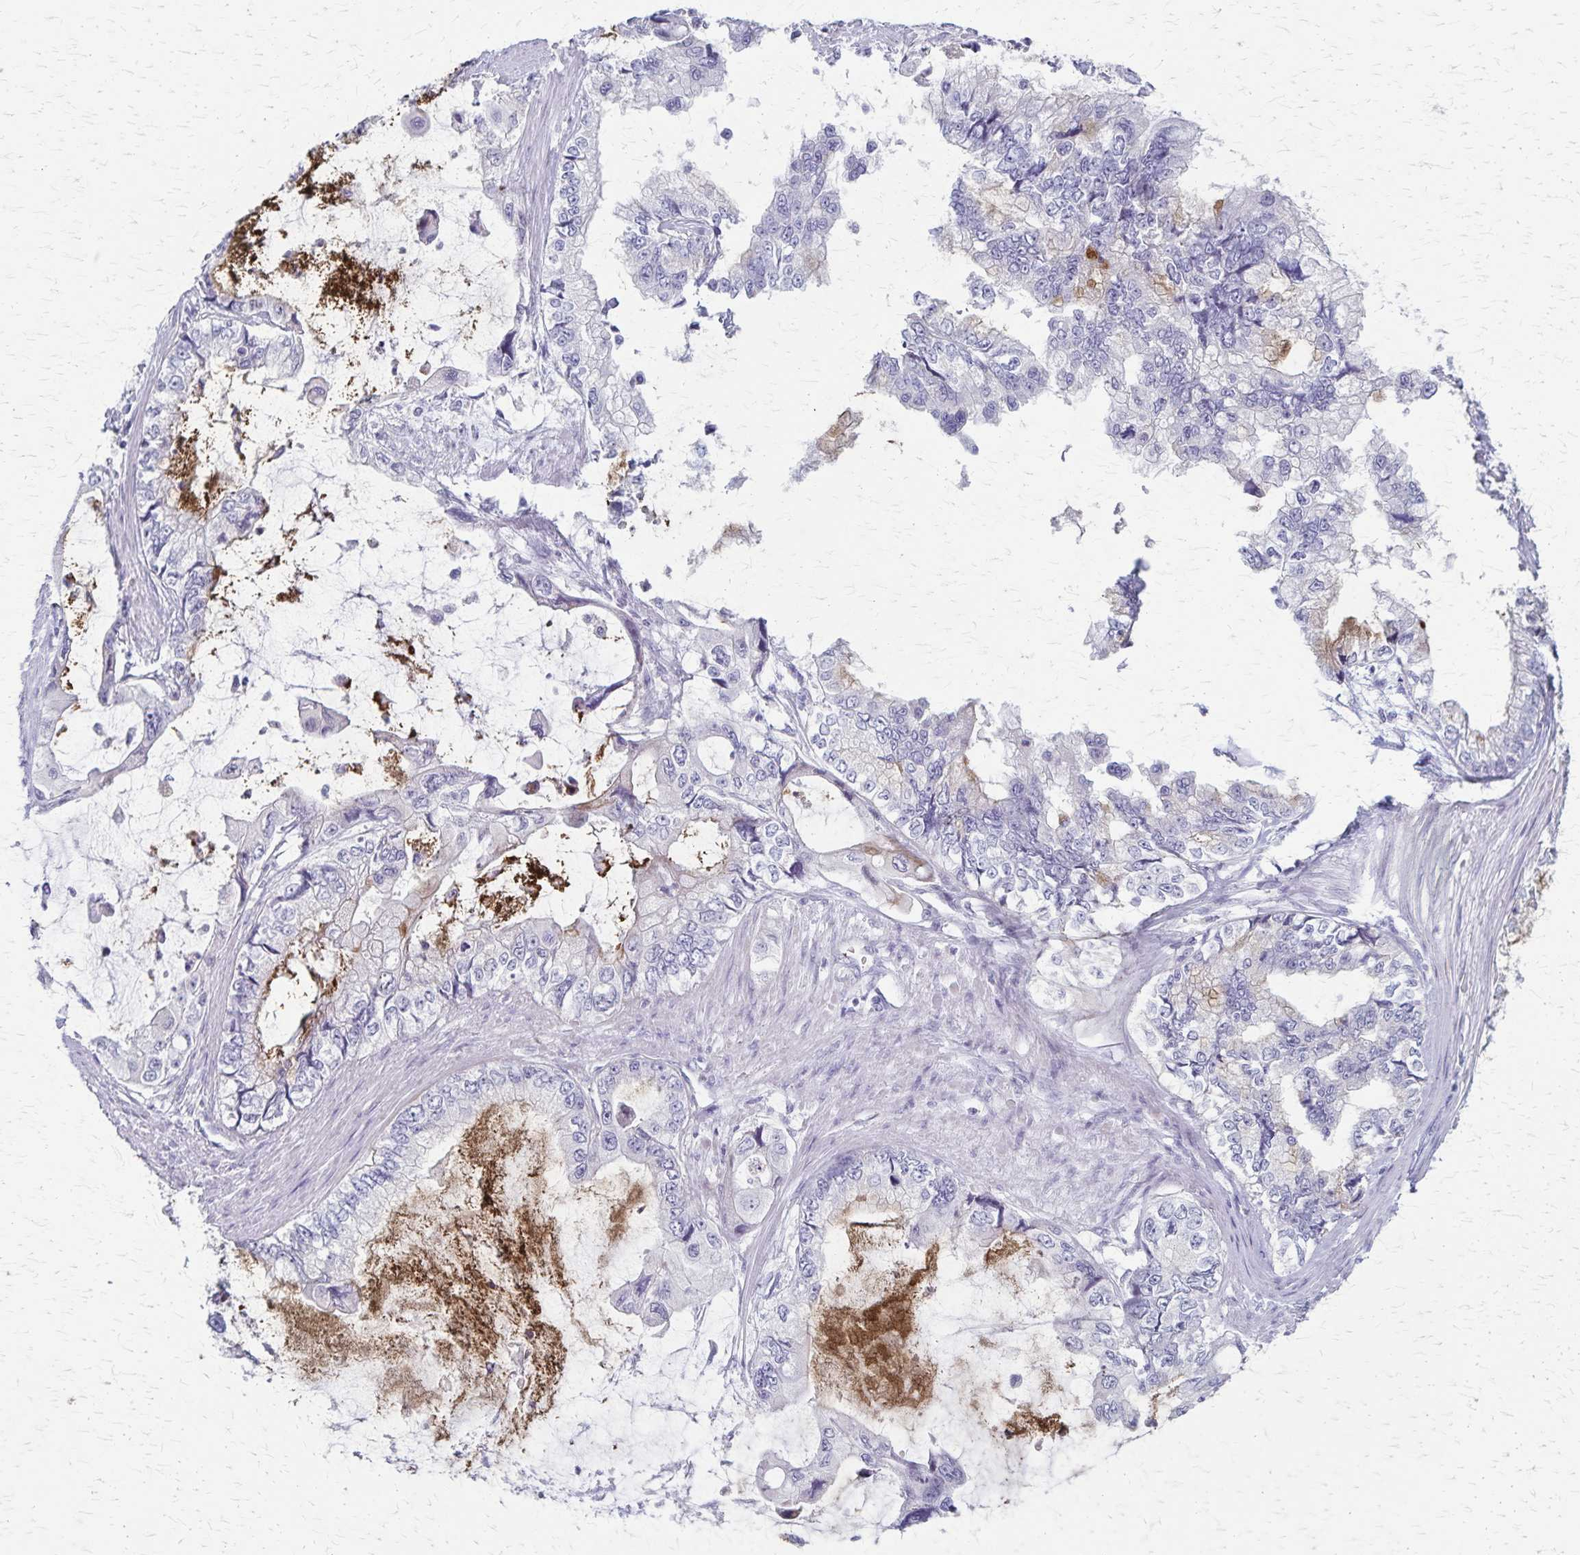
{"staining": {"intensity": "negative", "quantity": "none", "location": "none"}, "tissue": "stomach cancer", "cell_type": "Tumor cells", "image_type": "cancer", "snomed": [{"axis": "morphology", "description": "Adenocarcinoma, NOS"}, {"axis": "topography", "description": "Pancreas"}, {"axis": "topography", "description": "Stomach, upper"}, {"axis": "topography", "description": "Stomach"}], "caption": "Immunohistochemical staining of human stomach cancer exhibits no significant expression in tumor cells. Nuclei are stained in blue.", "gene": "RASL10B", "patient": {"sex": "male", "age": 77}}